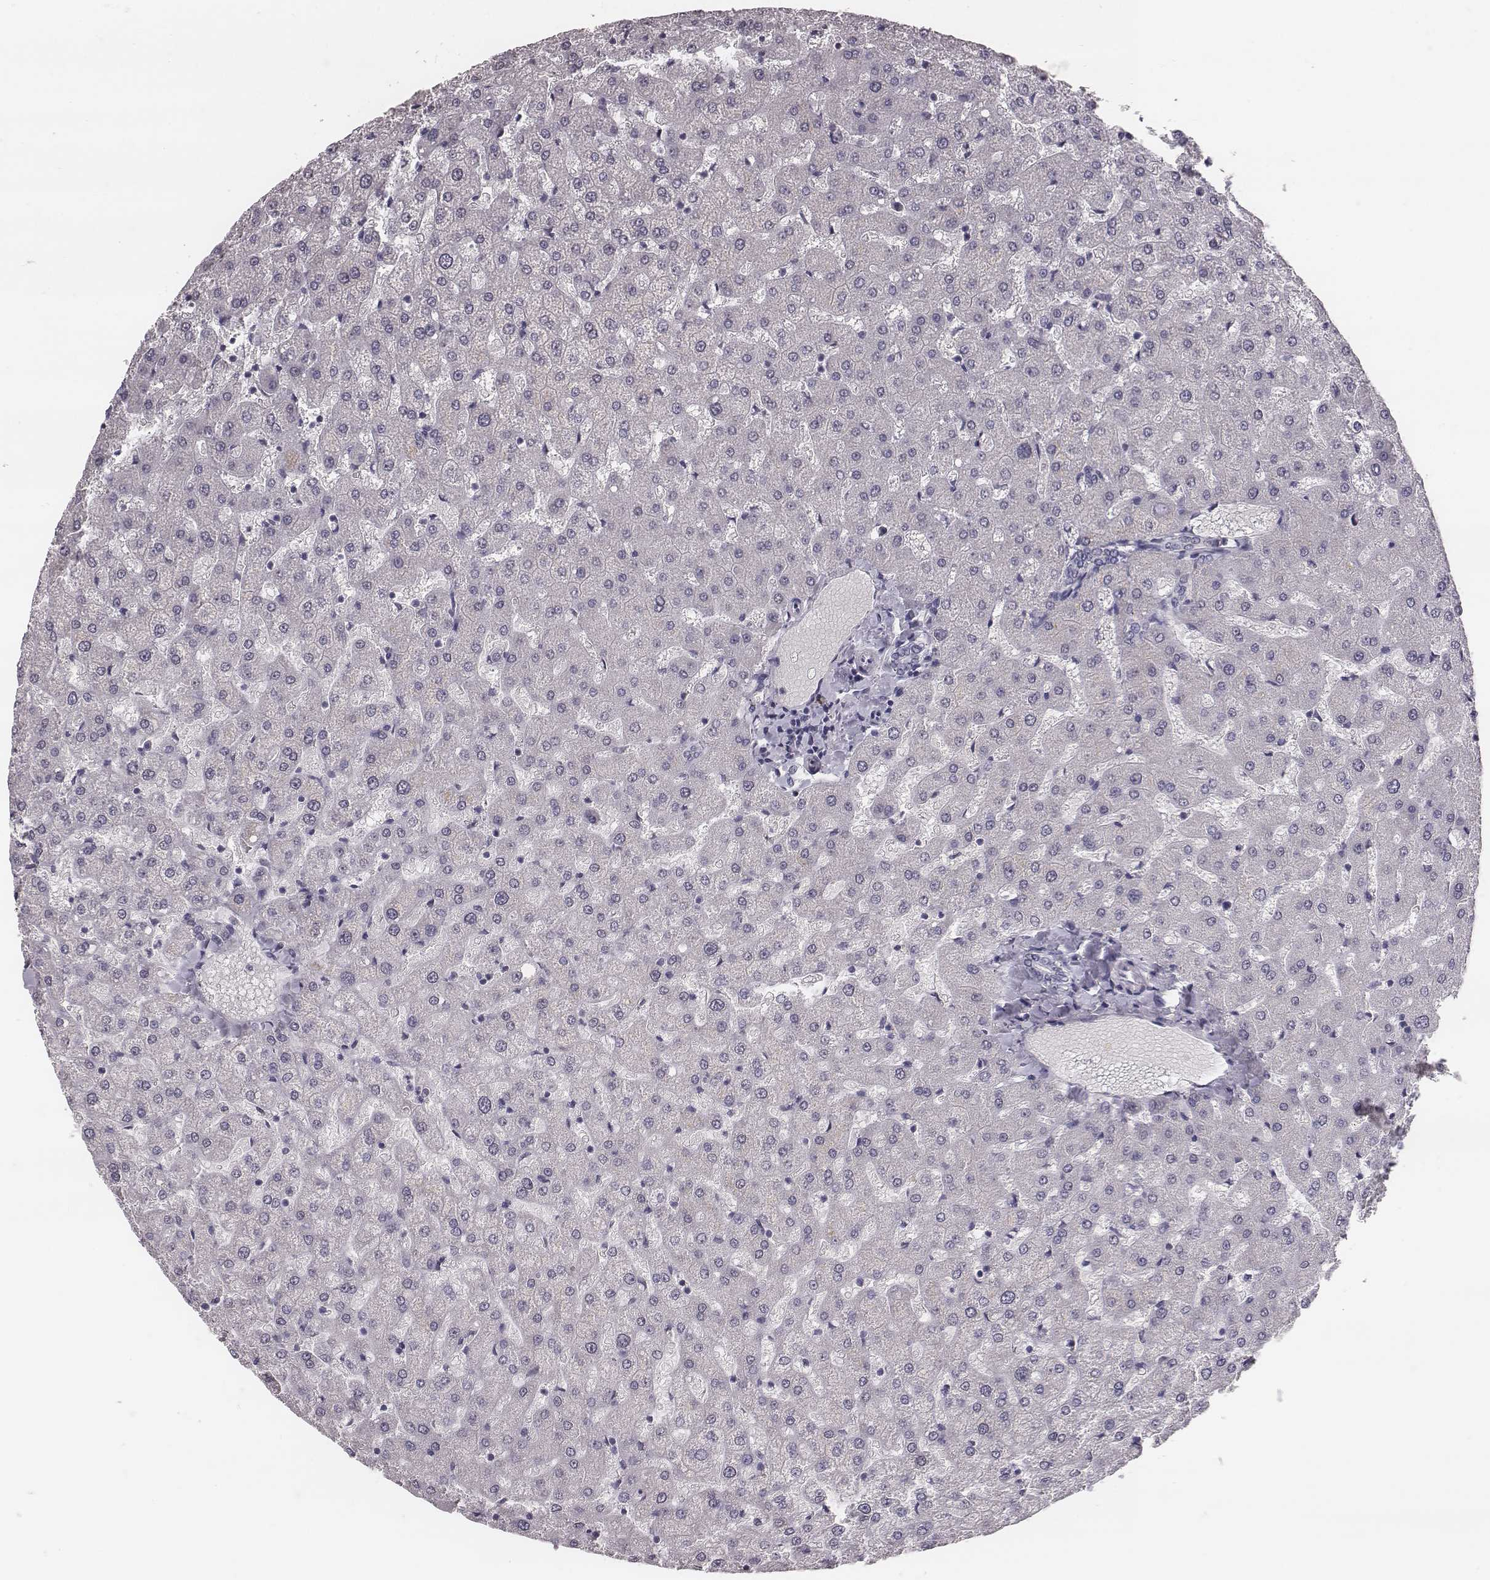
{"staining": {"intensity": "negative", "quantity": "none", "location": "none"}, "tissue": "liver", "cell_type": "Cholangiocytes", "image_type": "normal", "snomed": [{"axis": "morphology", "description": "Normal tissue, NOS"}, {"axis": "topography", "description": "Liver"}], "caption": "High magnification brightfield microscopy of unremarkable liver stained with DAB (3,3'-diaminobenzidine) (brown) and counterstained with hematoxylin (blue): cholangiocytes show no significant positivity.", "gene": "CSHL1", "patient": {"sex": "female", "age": 50}}